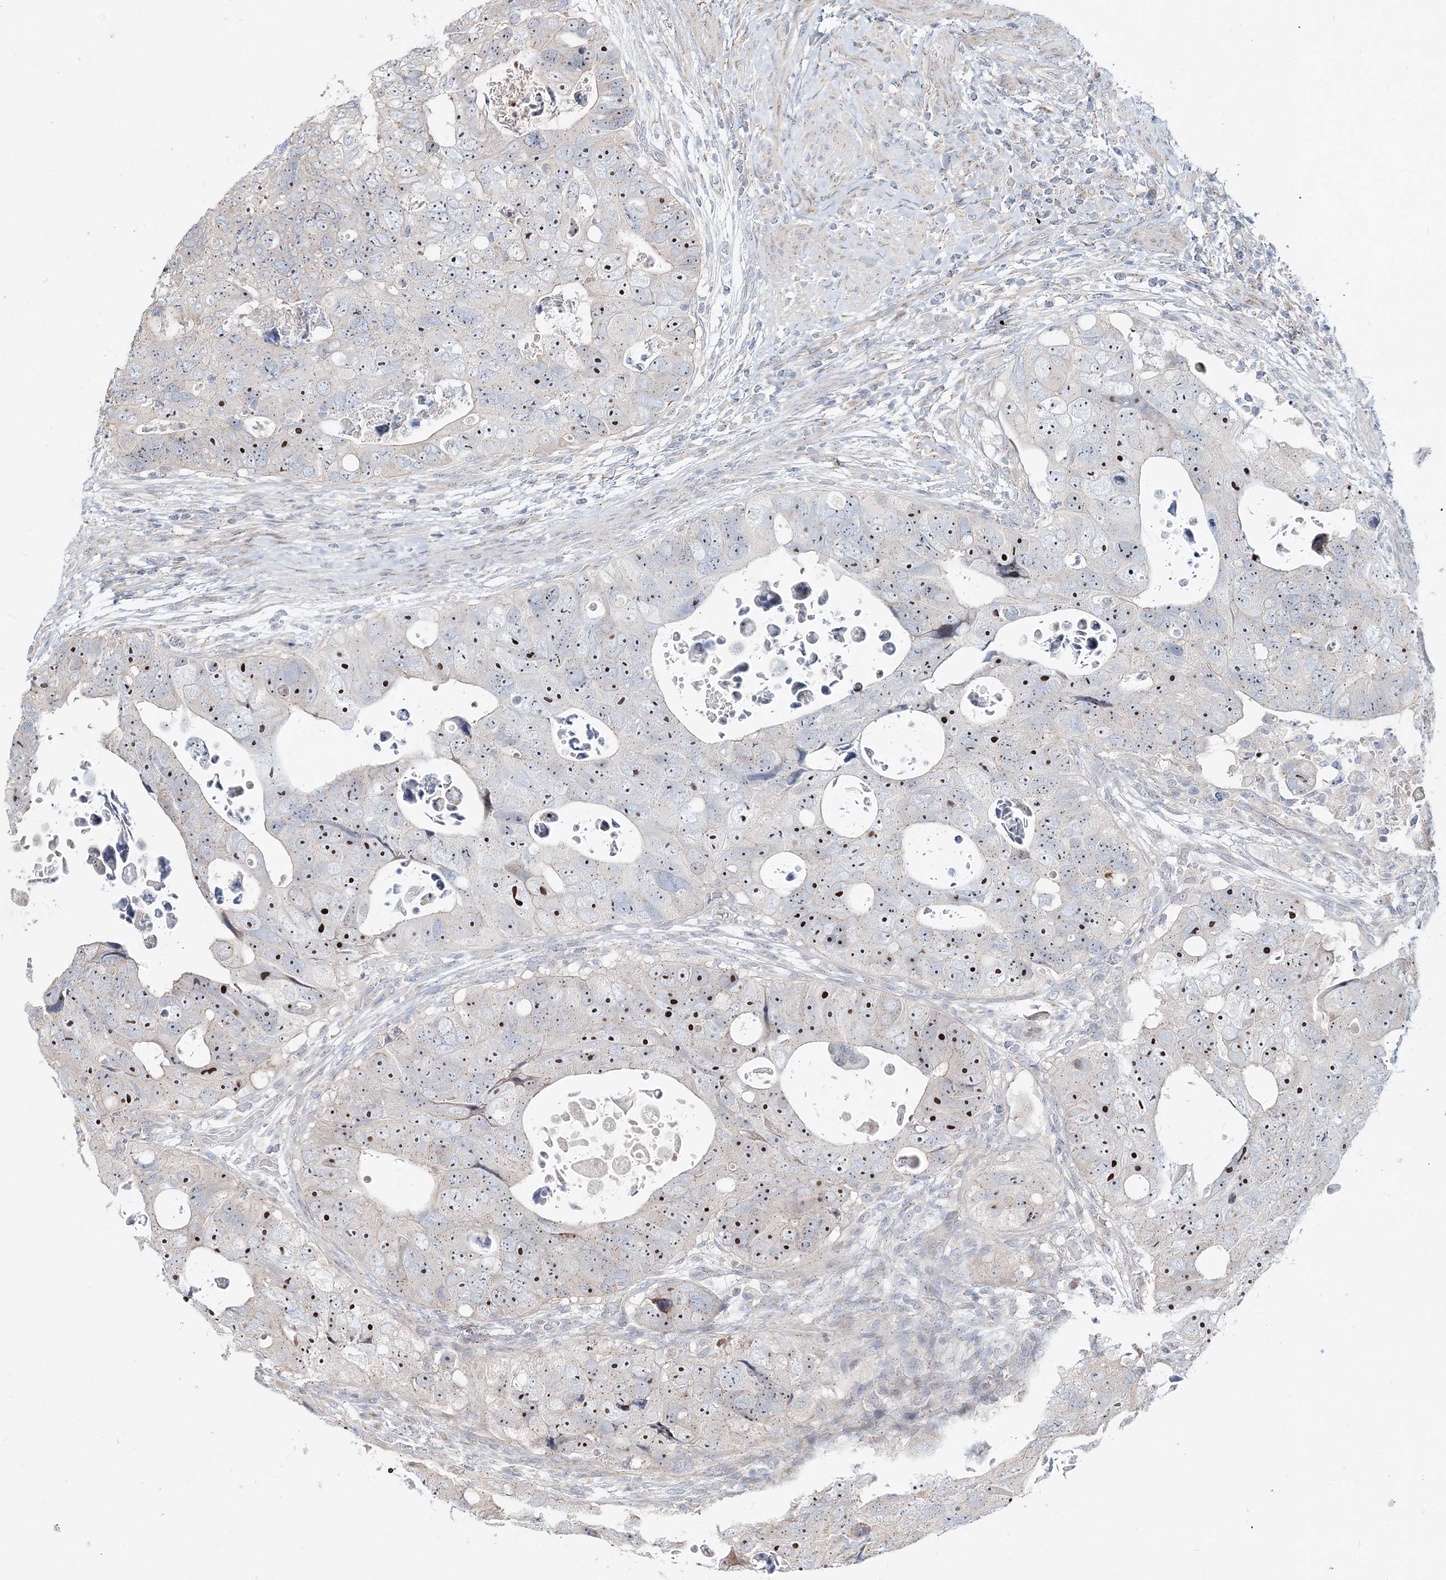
{"staining": {"intensity": "strong", "quantity": ">75%", "location": "nuclear"}, "tissue": "colorectal cancer", "cell_type": "Tumor cells", "image_type": "cancer", "snomed": [{"axis": "morphology", "description": "Adenocarcinoma, NOS"}, {"axis": "topography", "description": "Rectum"}], "caption": "The micrograph reveals staining of adenocarcinoma (colorectal), revealing strong nuclear protein expression (brown color) within tumor cells.", "gene": "CXXC5", "patient": {"sex": "male", "age": 59}}